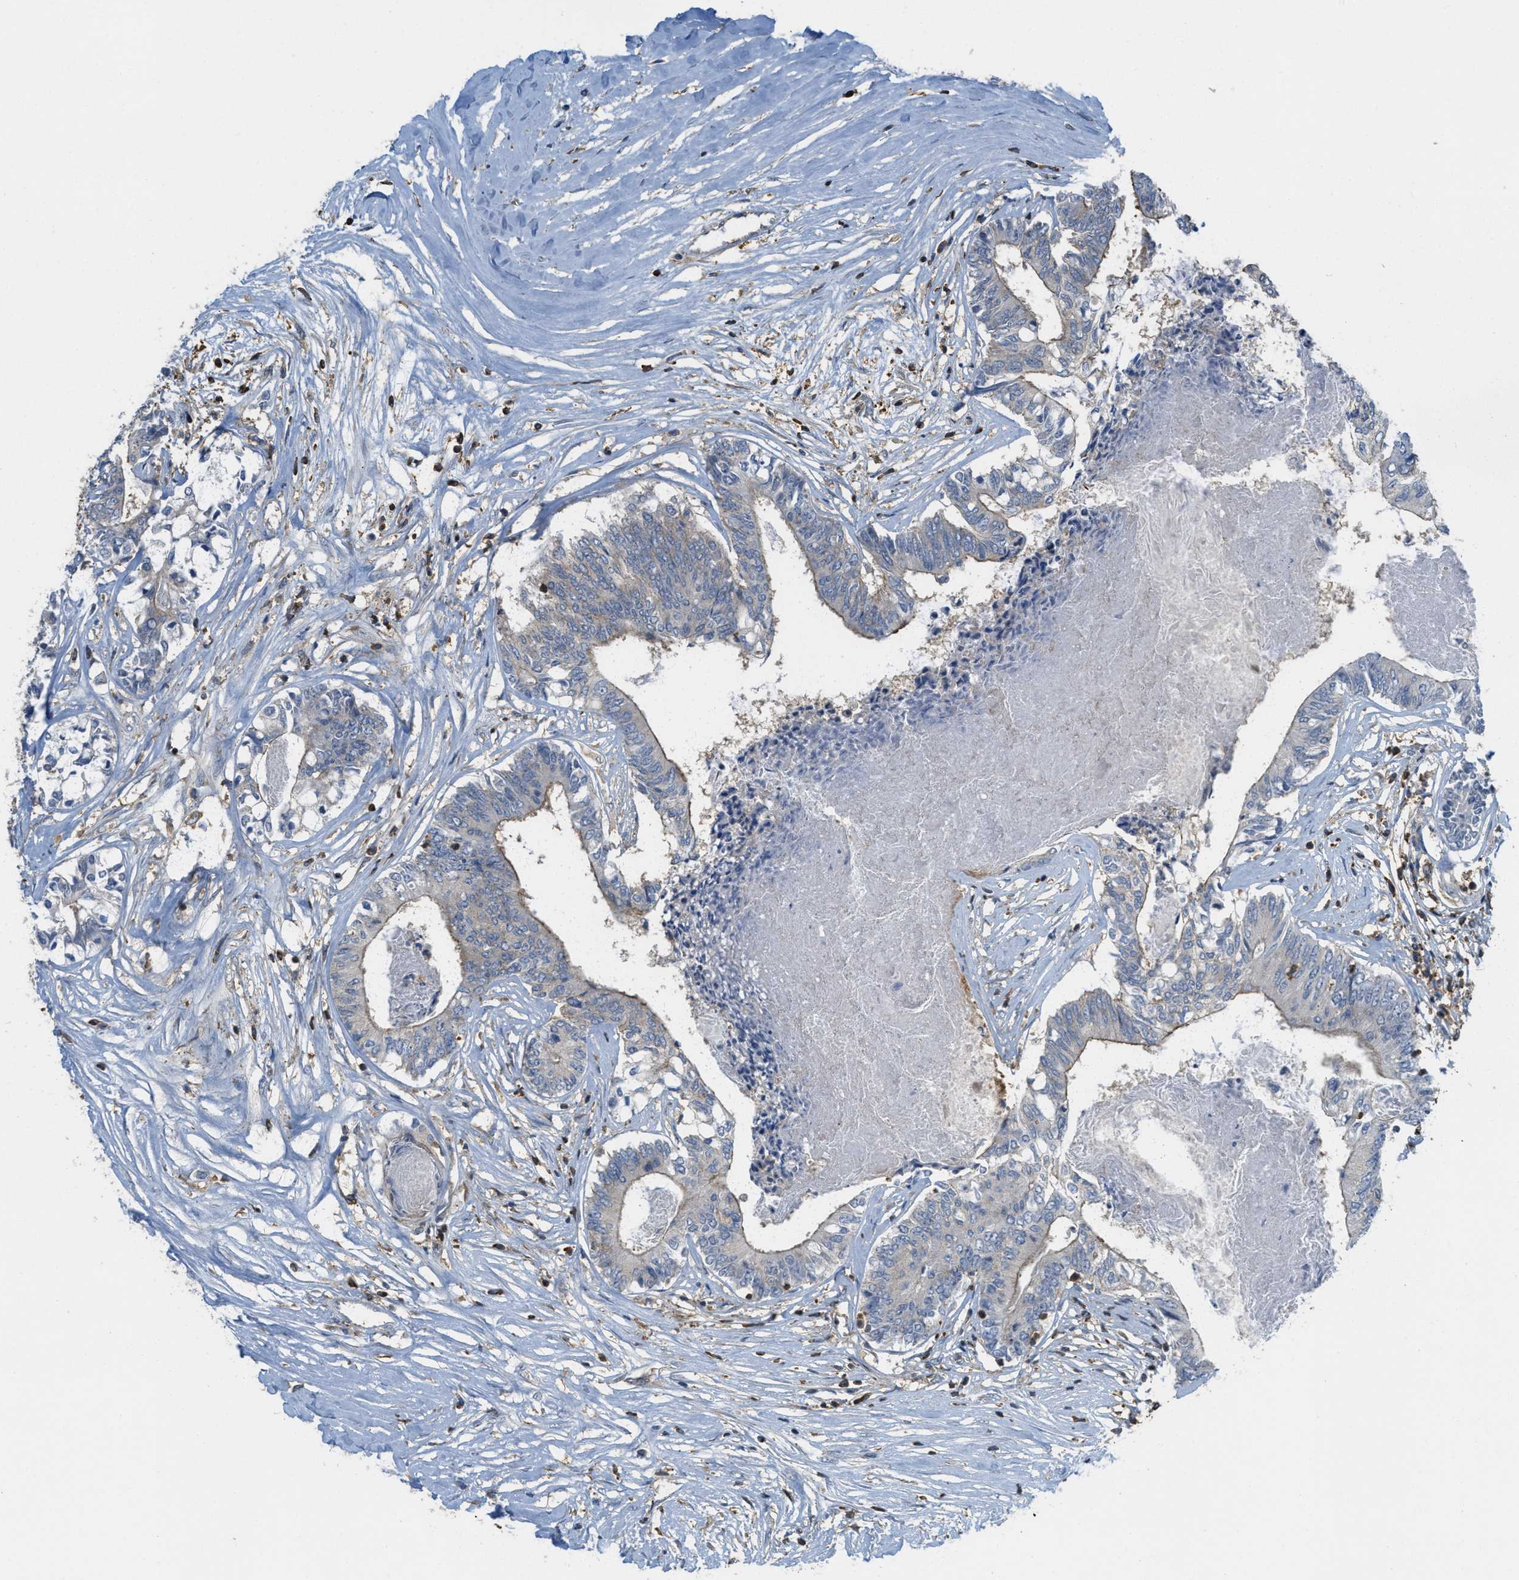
{"staining": {"intensity": "moderate", "quantity": "<25%", "location": "cytoplasmic/membranous"}, "tissue": "colorectal cancer", "cell_type": "Tumor cells", "image_type": "cancer", "snomed": [{"axis": "morphology", "description": "Adenocarcinoma, NOS"}, {"axis": "topography", "description": "Rectum"}], "caption": "An IHC image of neoplastic tissue is shown. Protein staining in brown labels moderate cytoplasmic/membranous positivity in adenocarcinoma (colorectal) within tumor cells. The staining was performed using DAB to visualize the protein expression in brown, while the nuclei were stained in blue with hematoxylin (Magnification: 20x).", "gene": "GRIK2", "patient": {"sex": "male", "age": 63}}